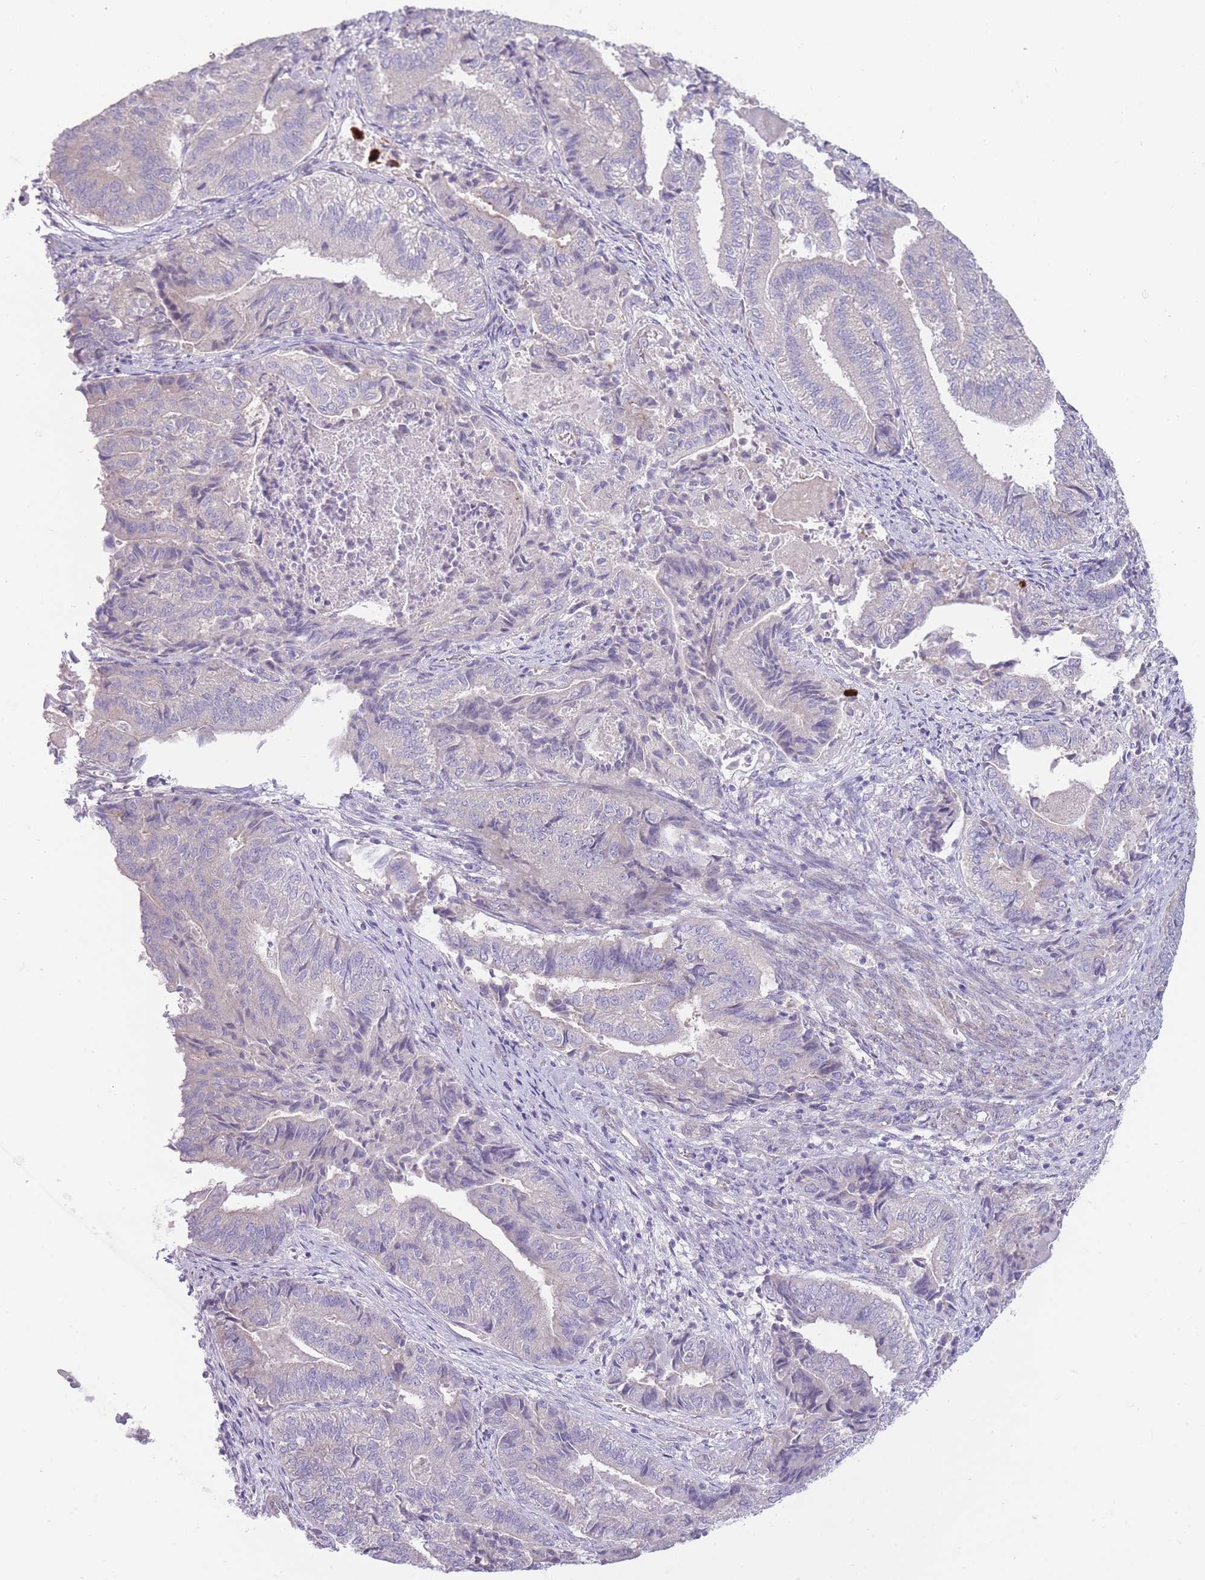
{"staining": {"intensity": "negative", "quantity": "none", "location": "none"}, "tissue": "endometrial cancer", "cell_type": "Tumor cells", "image_type": "cancer", "snomed": [{"axis": "morphology", "description": "Adenocarcinoma, NOS"}, {"axis": "topography", "description": "Endometrium"}], "caption": "This is an immunohistochemistry photomicrograph of endometrial adenocarcinoma. There is no positivity in tumor cells.", "gene": "PNPLA5", "patient": {"sex": "female", "age": 80}}